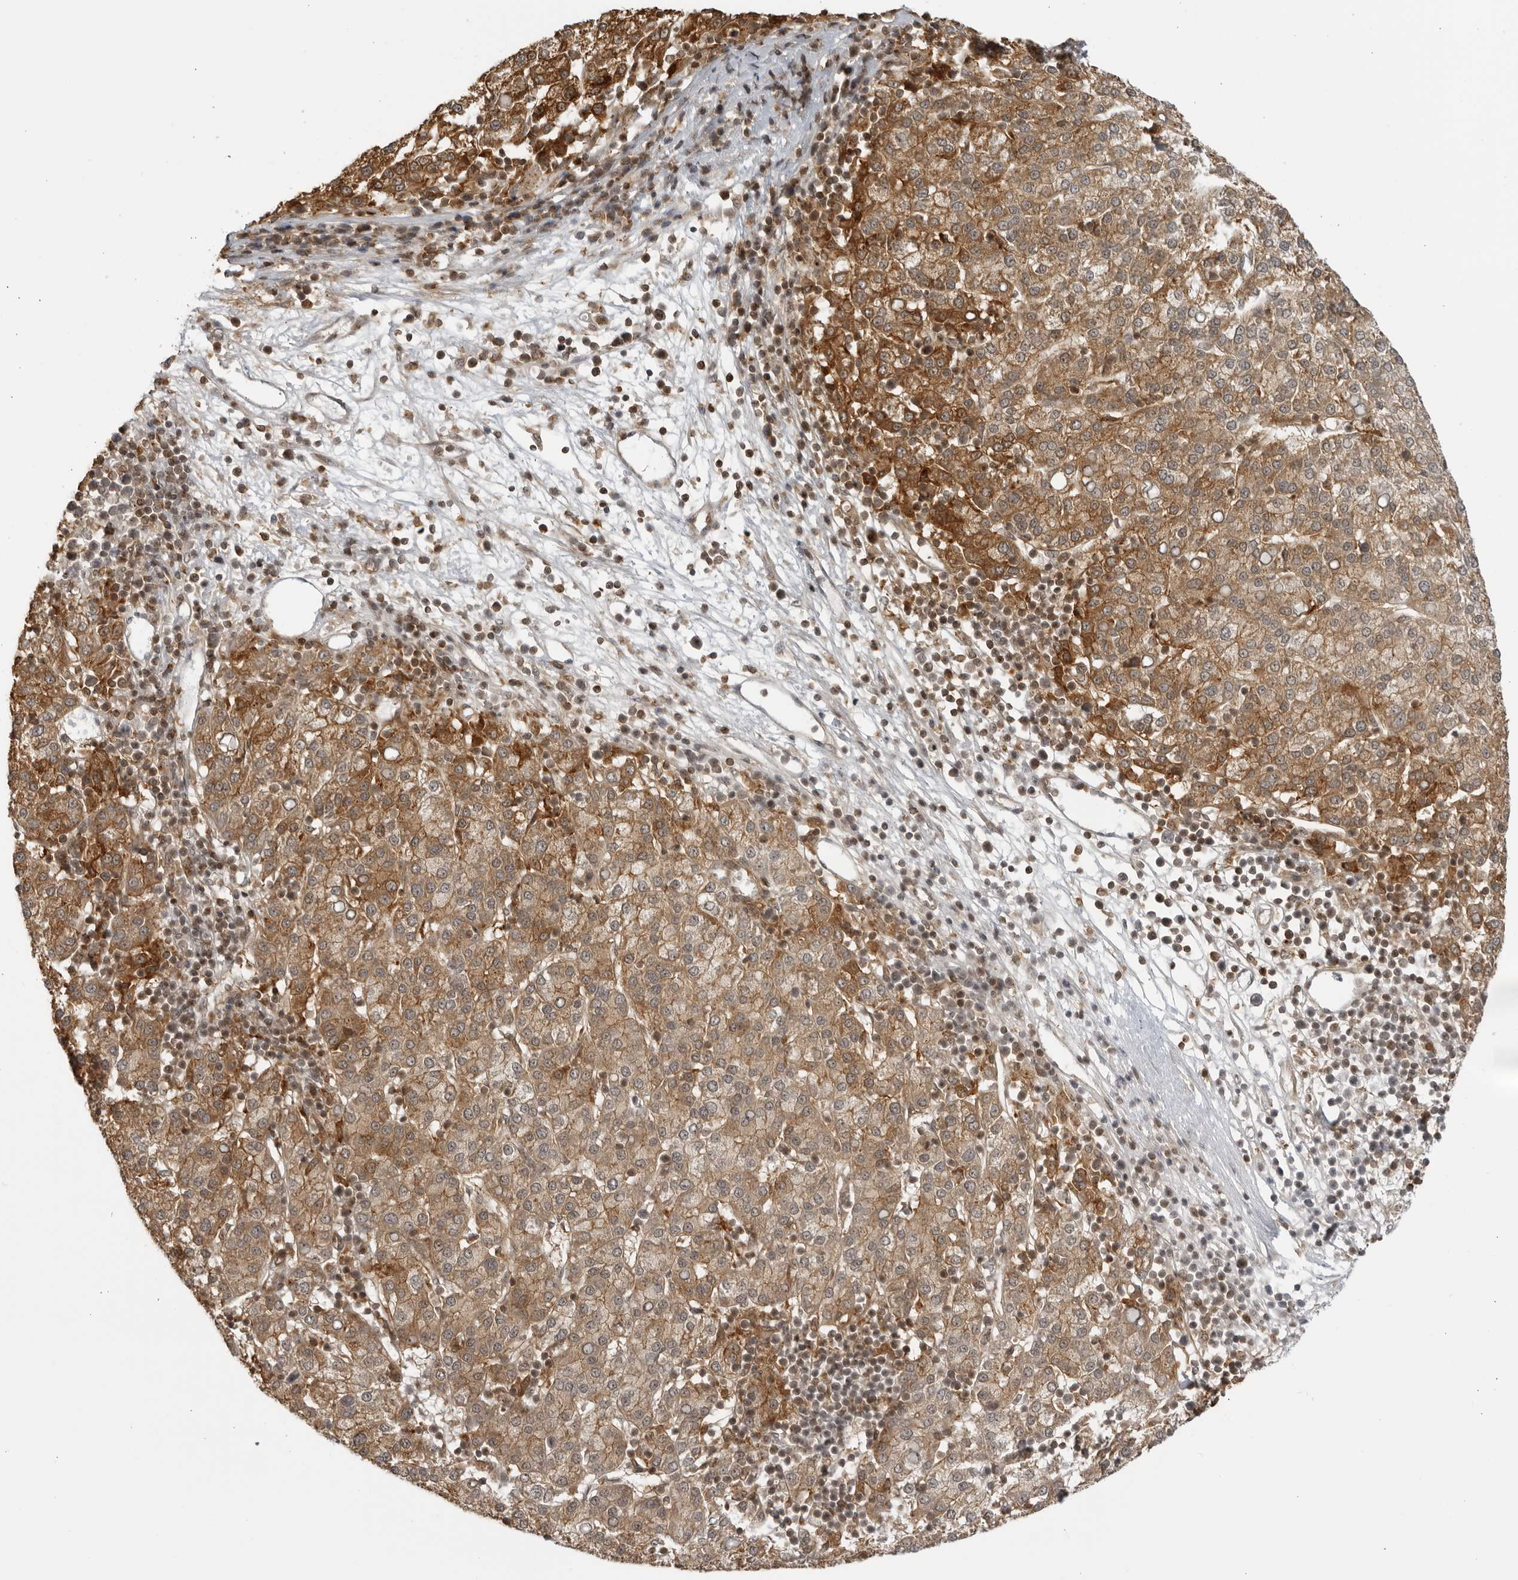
{"staining": {"intensity": "moderate", "quantity": ">75%", "location": "cytoplasmic/membranous"}, "tissue": "liver cancer", "cell_type": "Tumor cells", "image_type": "cancer", "snomed": [{"axis": "morphology", "description": "Carcinoma, Hepatocellular, NOS"}, {"axis": "topography", "description": "Liver"}], "caption": "Brown immunohistochemical staining in liver cancer (hepatocellular carcinoma) demonstrates moderate cytoplasmic/membranous positivity in approximately >75% of tumor cells.", "gene": "TCF21", "patient": {"sex": "female", "age": 58}}